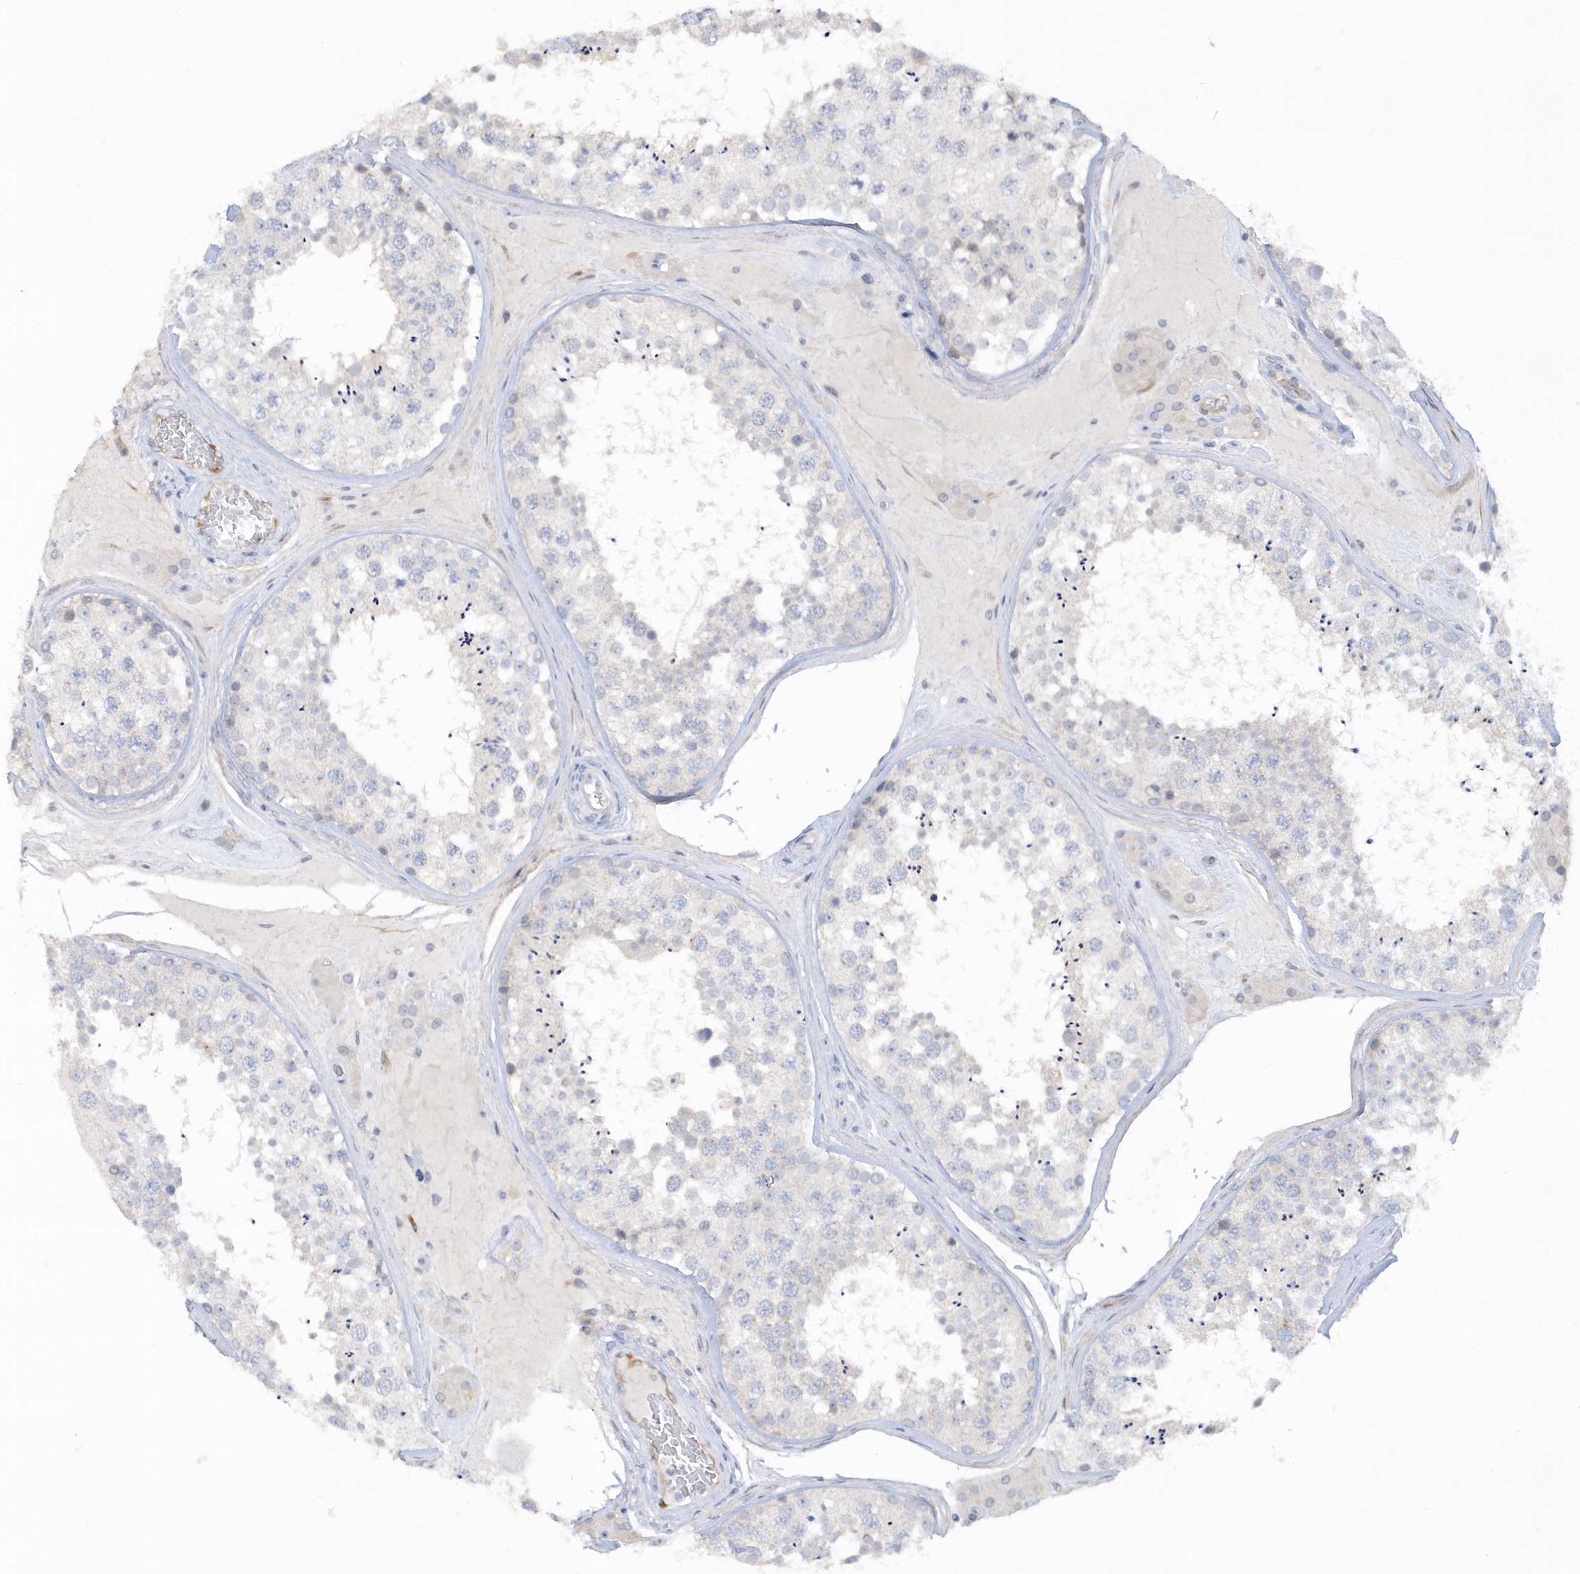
{"staining": {"intensity": "negative", "quantity": "none", "location": "none"}, "tissue": "testis", "cell_type": "Cells in seminiferous ducts", "image_type": "normal", "snomed": [{"axis": "morphology", "description": "Normal tissue, NOS"}, {"axis": "topography", "description": "Testis"}], "caption": "Immunohistochemistry photomicrograph of unremarkable testis: human testis stained with DAB (3,3'-diaminobenzidine) reveals no significant protein expression in cells in seminiferous ducts. (Brightfield microscopy of DAB immunohistochemistry at high magnification).", "gene": "RPEL1", "patient": {"sex": "male", "age": 46}}